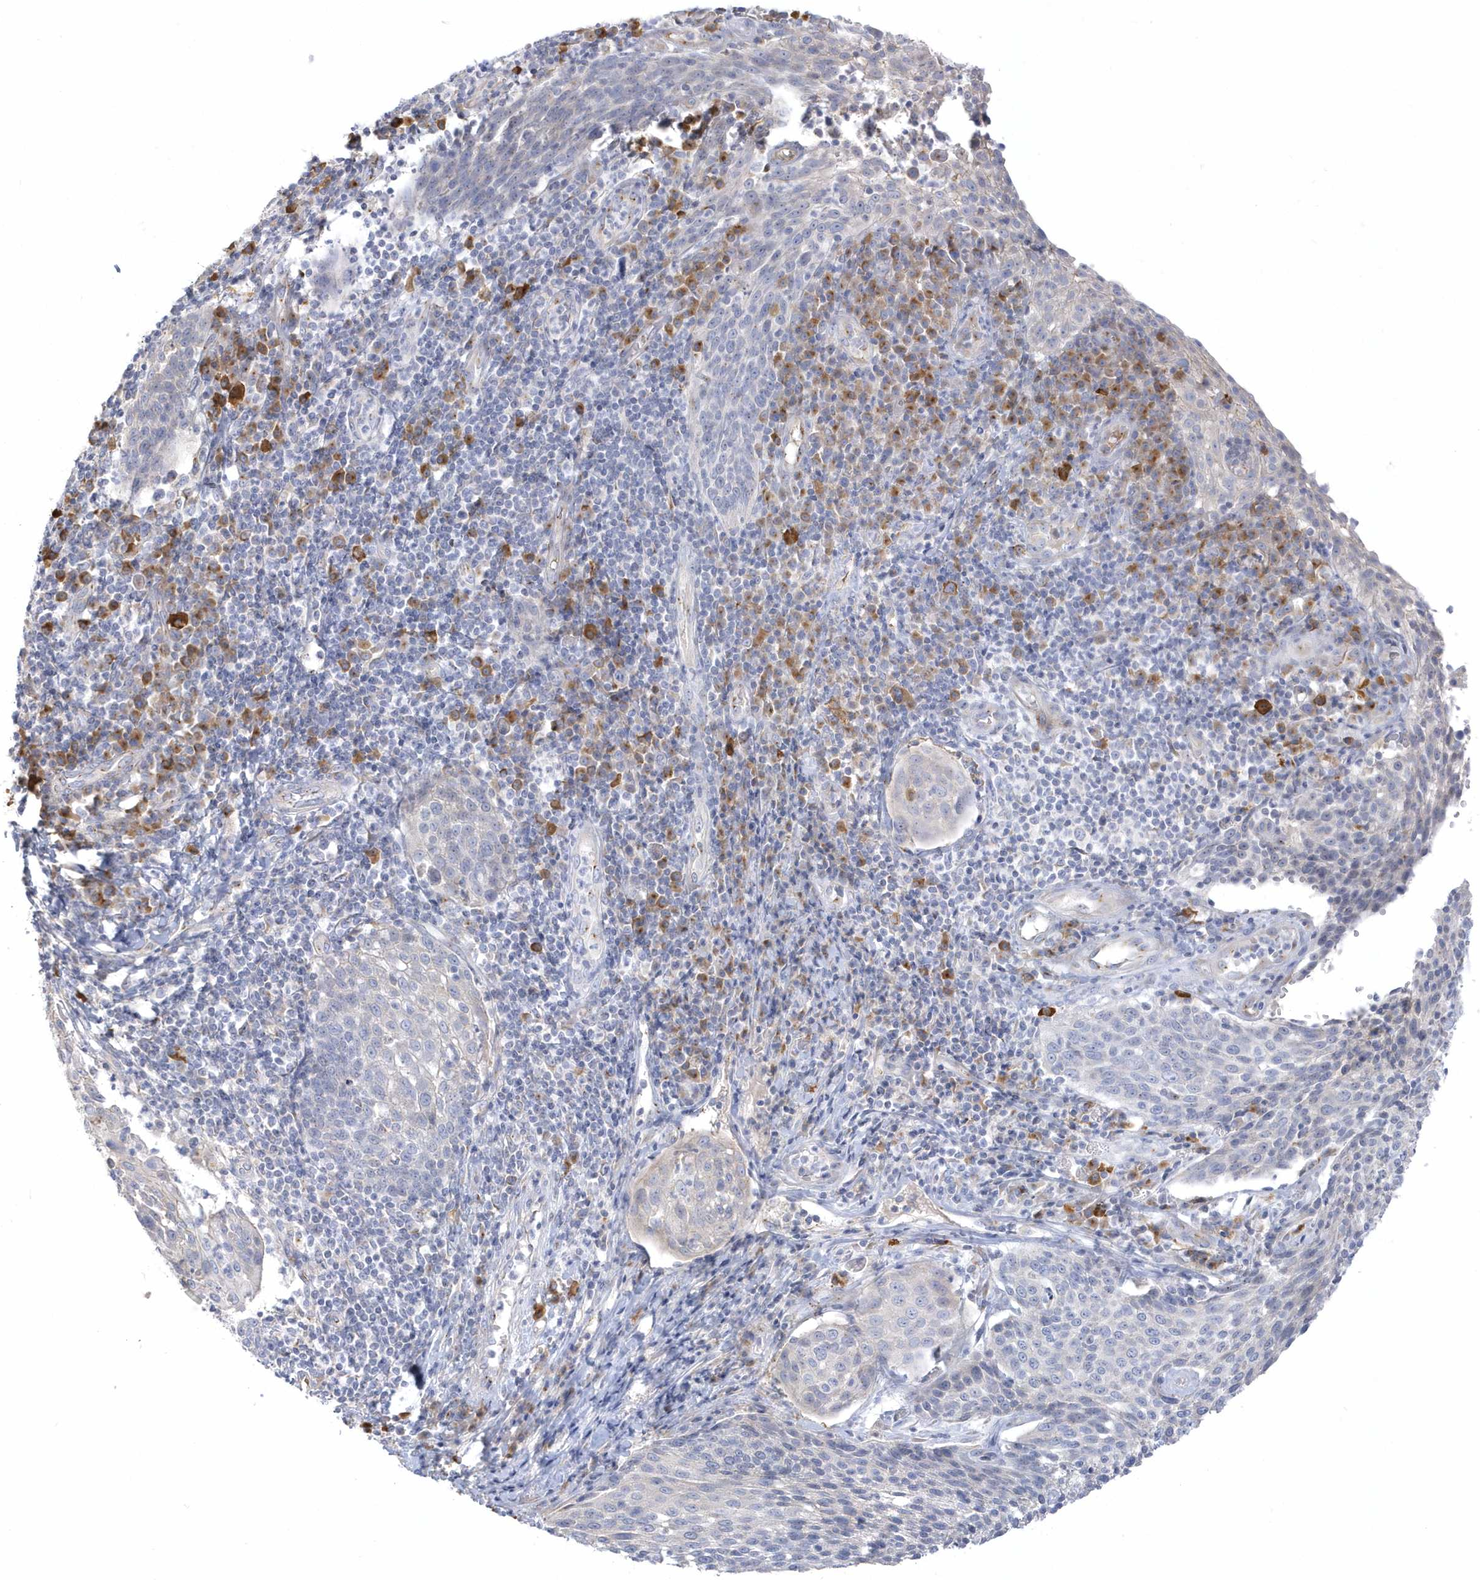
{"staining": {"intensity": "negative", "quantity": "none", "location": "none"}, "tissue": "cervical cancer", "cell_type": "Tumor cells", "image_type": "cancer", "snomed": [{"axis": "morphology", "description": "Squamous cell carcinoma, NOS"}, {"axis": "topography", "description": "Cervix"}], "caption": "Tumor cells are negative for brown protein staining in cervical squamous cell carcinoma. (Brightfield microscopy of DAB IHC at high magnification).", "gene": "SEMA3D", "patient": {"sex": "female", "age": 34}}